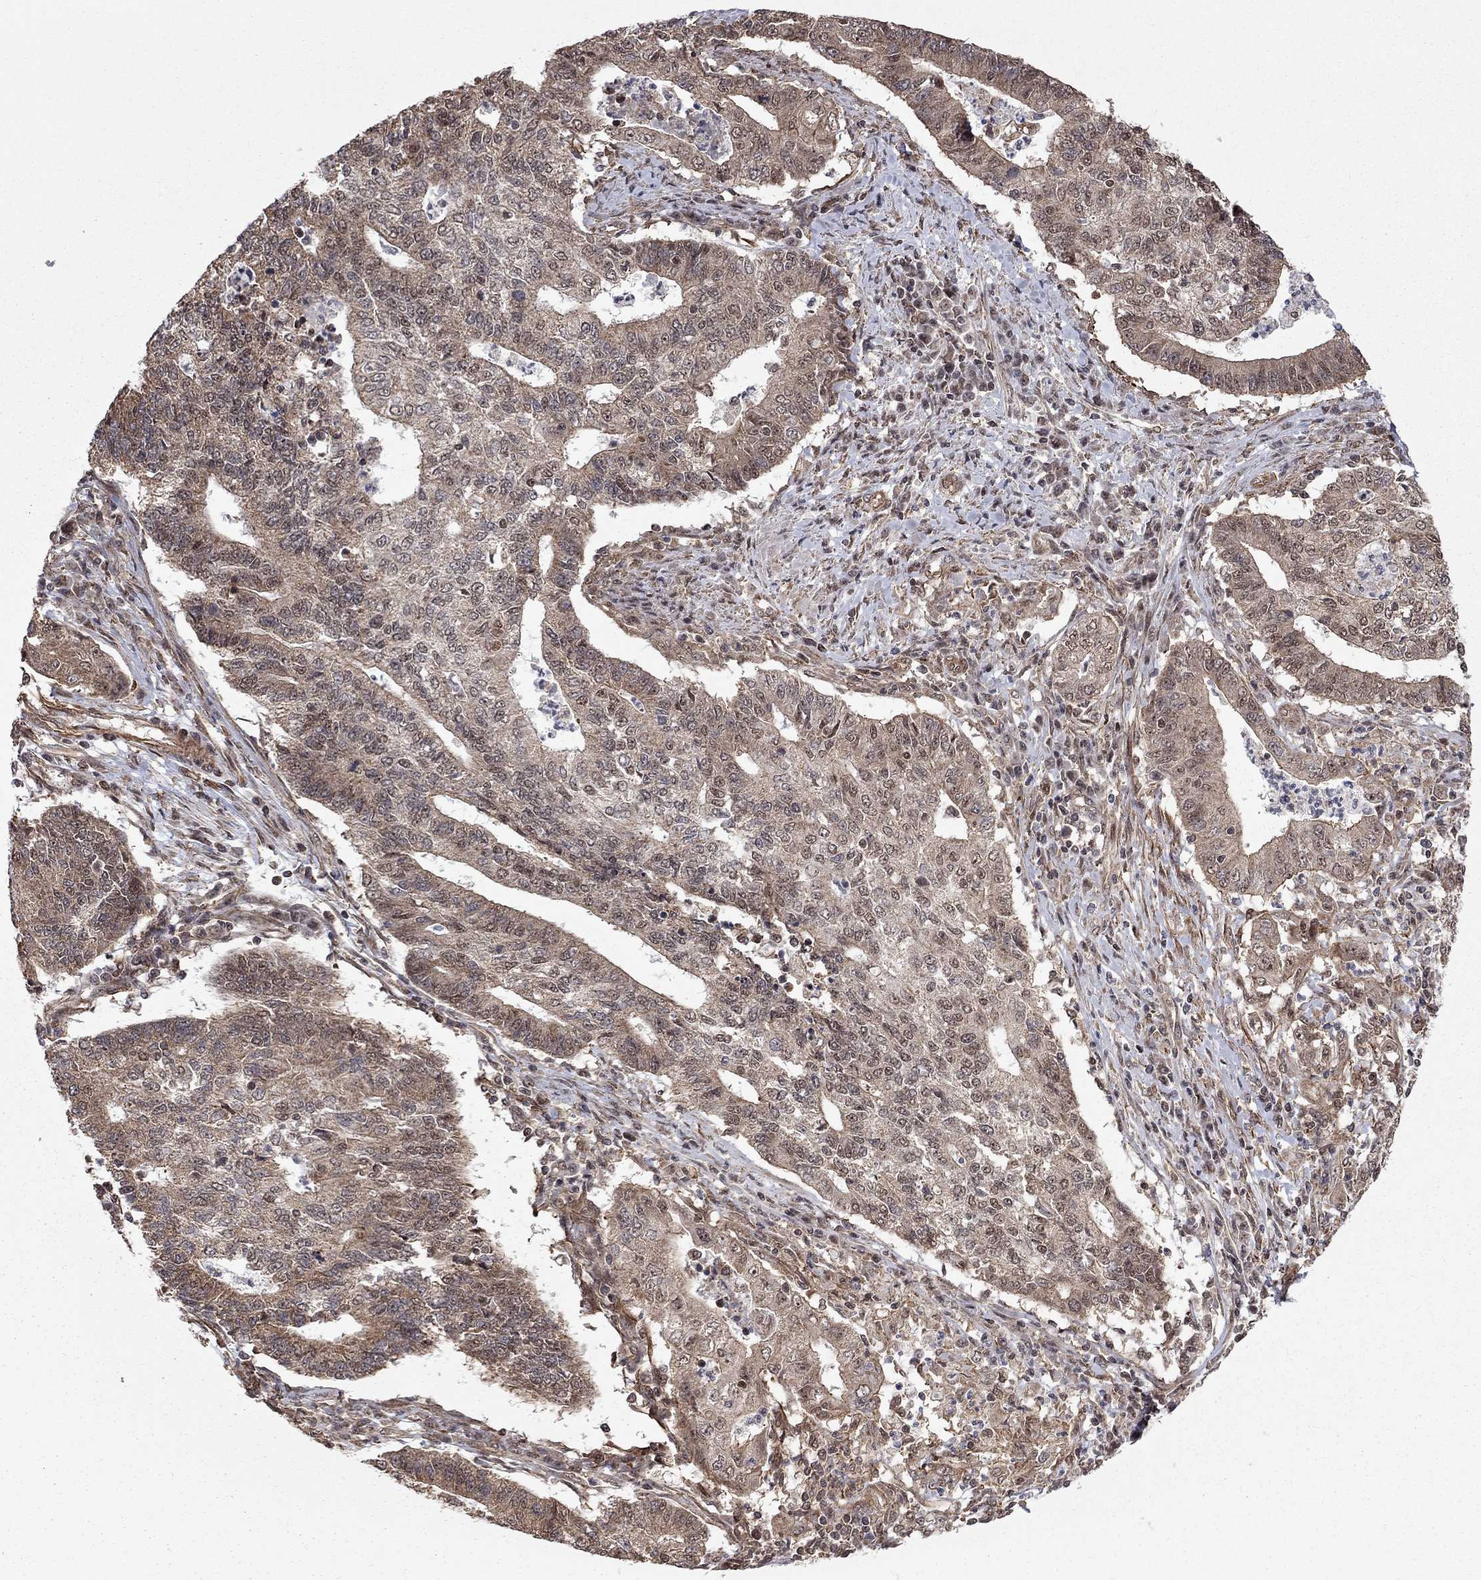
{"staining": {"intensity": "moderate", "quantity": "25%-75%", "location": "cytoplasmic/membranous"}, "tissue": "endometrial cancer", "cell_type": "Tumor cells", "image_type": "cancer", "snomed": [{"axis": "morphology", "description": "Adenocarcinoma, NOS"}, {"axis": "topography", "description": "Uterus"}, {"axis": "topography", "description": "Endometrium"}], "caption": "The photomicrograph demonstrates a brown stain indicating the presence of a protein in the cytoplasmic/membranous of tumor cells in adenocarcinoma (endometrial). (DAB (3,3'-diaminobenzidine) IHC with brightfield microscopy, high magnification).", "gene": "TDP1", "patient": {"sex": "female", "age": 54}}